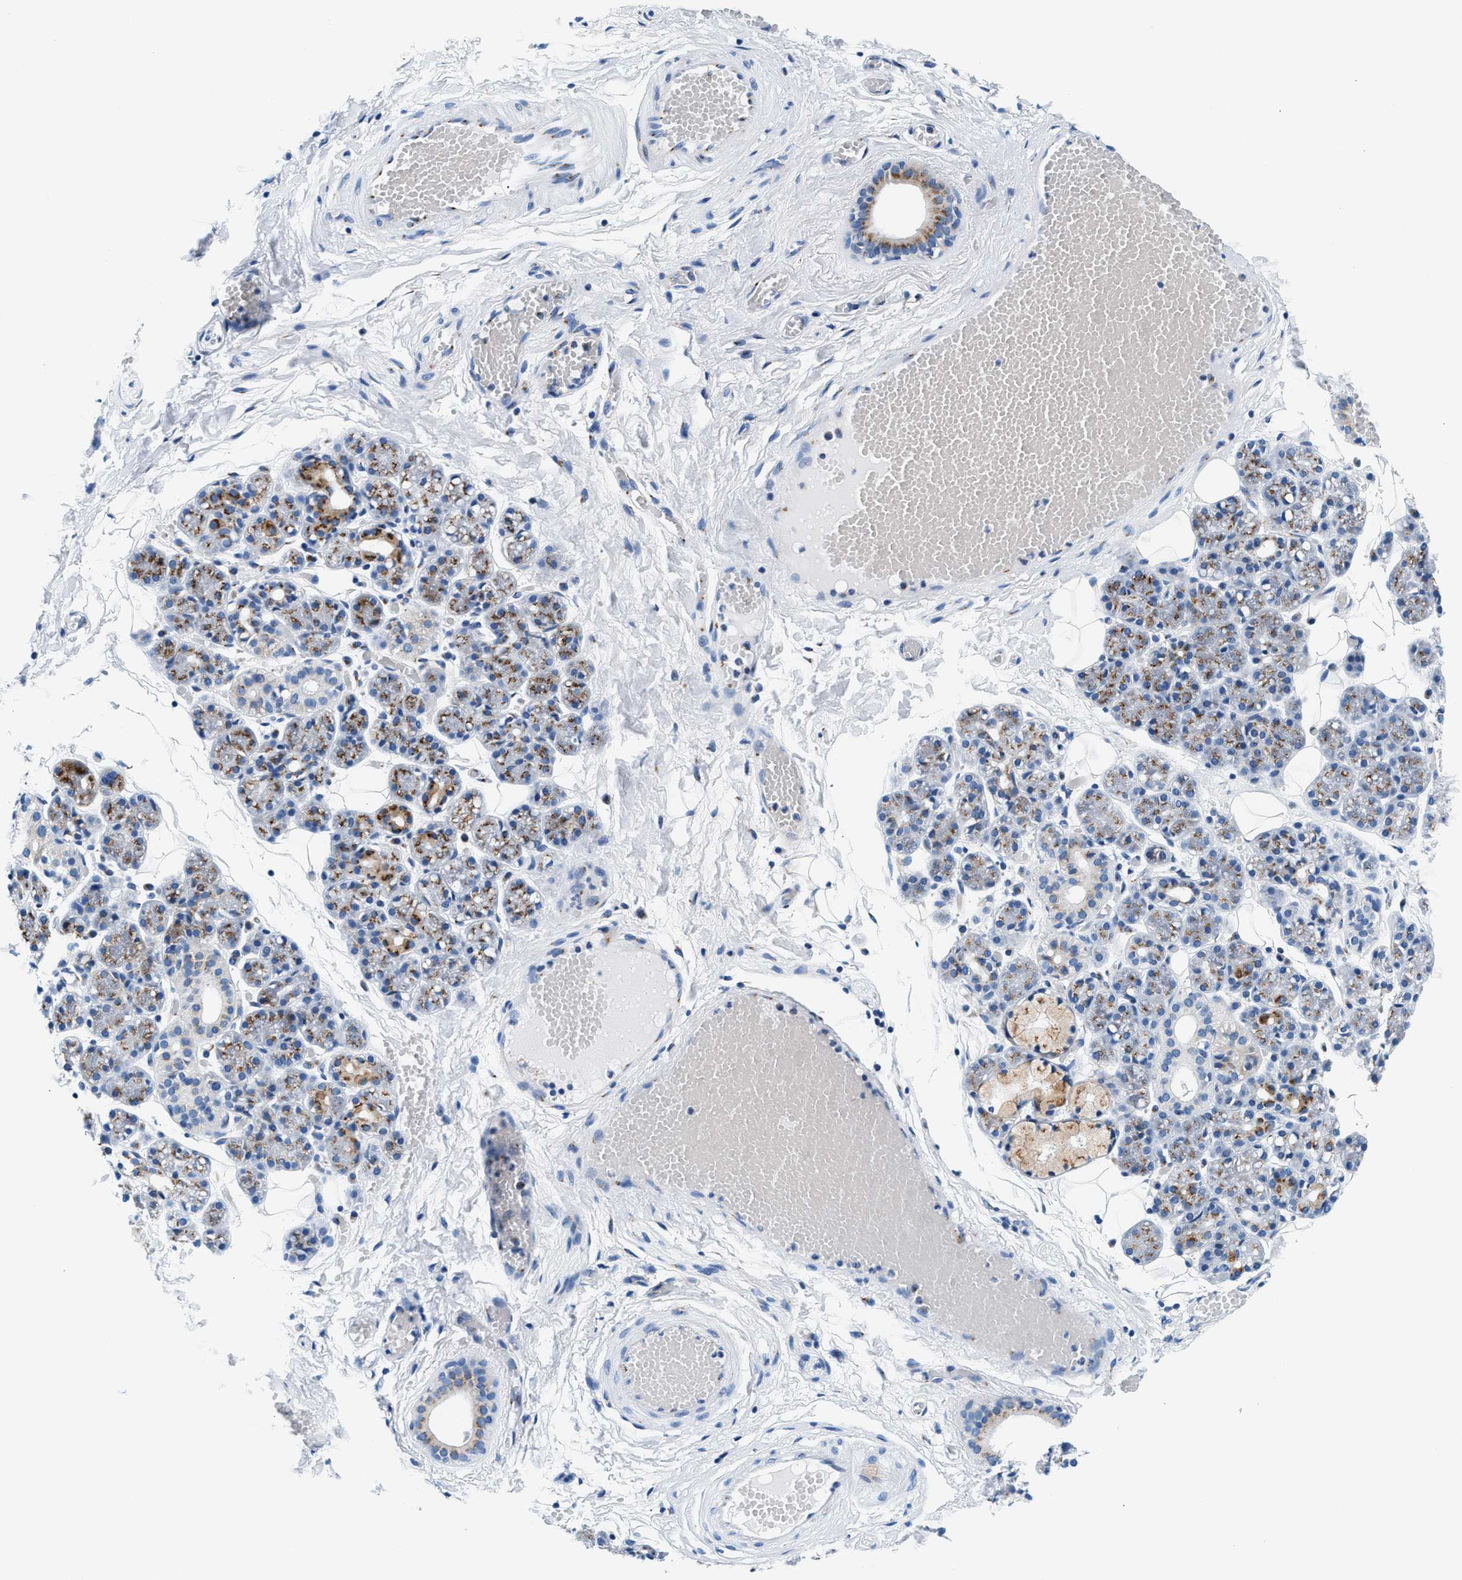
{"staining": {"intensity": "moderate", "quantity": "<25%", "location": "cytoplasmic/membranous"}, "tissue": "salivary gland", "cell_type": "Glandular cells", "image_type": "normal", "snomed": [{"axis": "morphology", "description": "Normal tissue, NOS"}, {"axis": "topography", "description": "Salivary gland"}], "caption": "A brown stain highlights moderate cytoplasmic/membranous positivity of a protein in glandular cells of normal salivary gland.", "gene": "VPS53", "patient": {"sex": "male", "age": 63}}